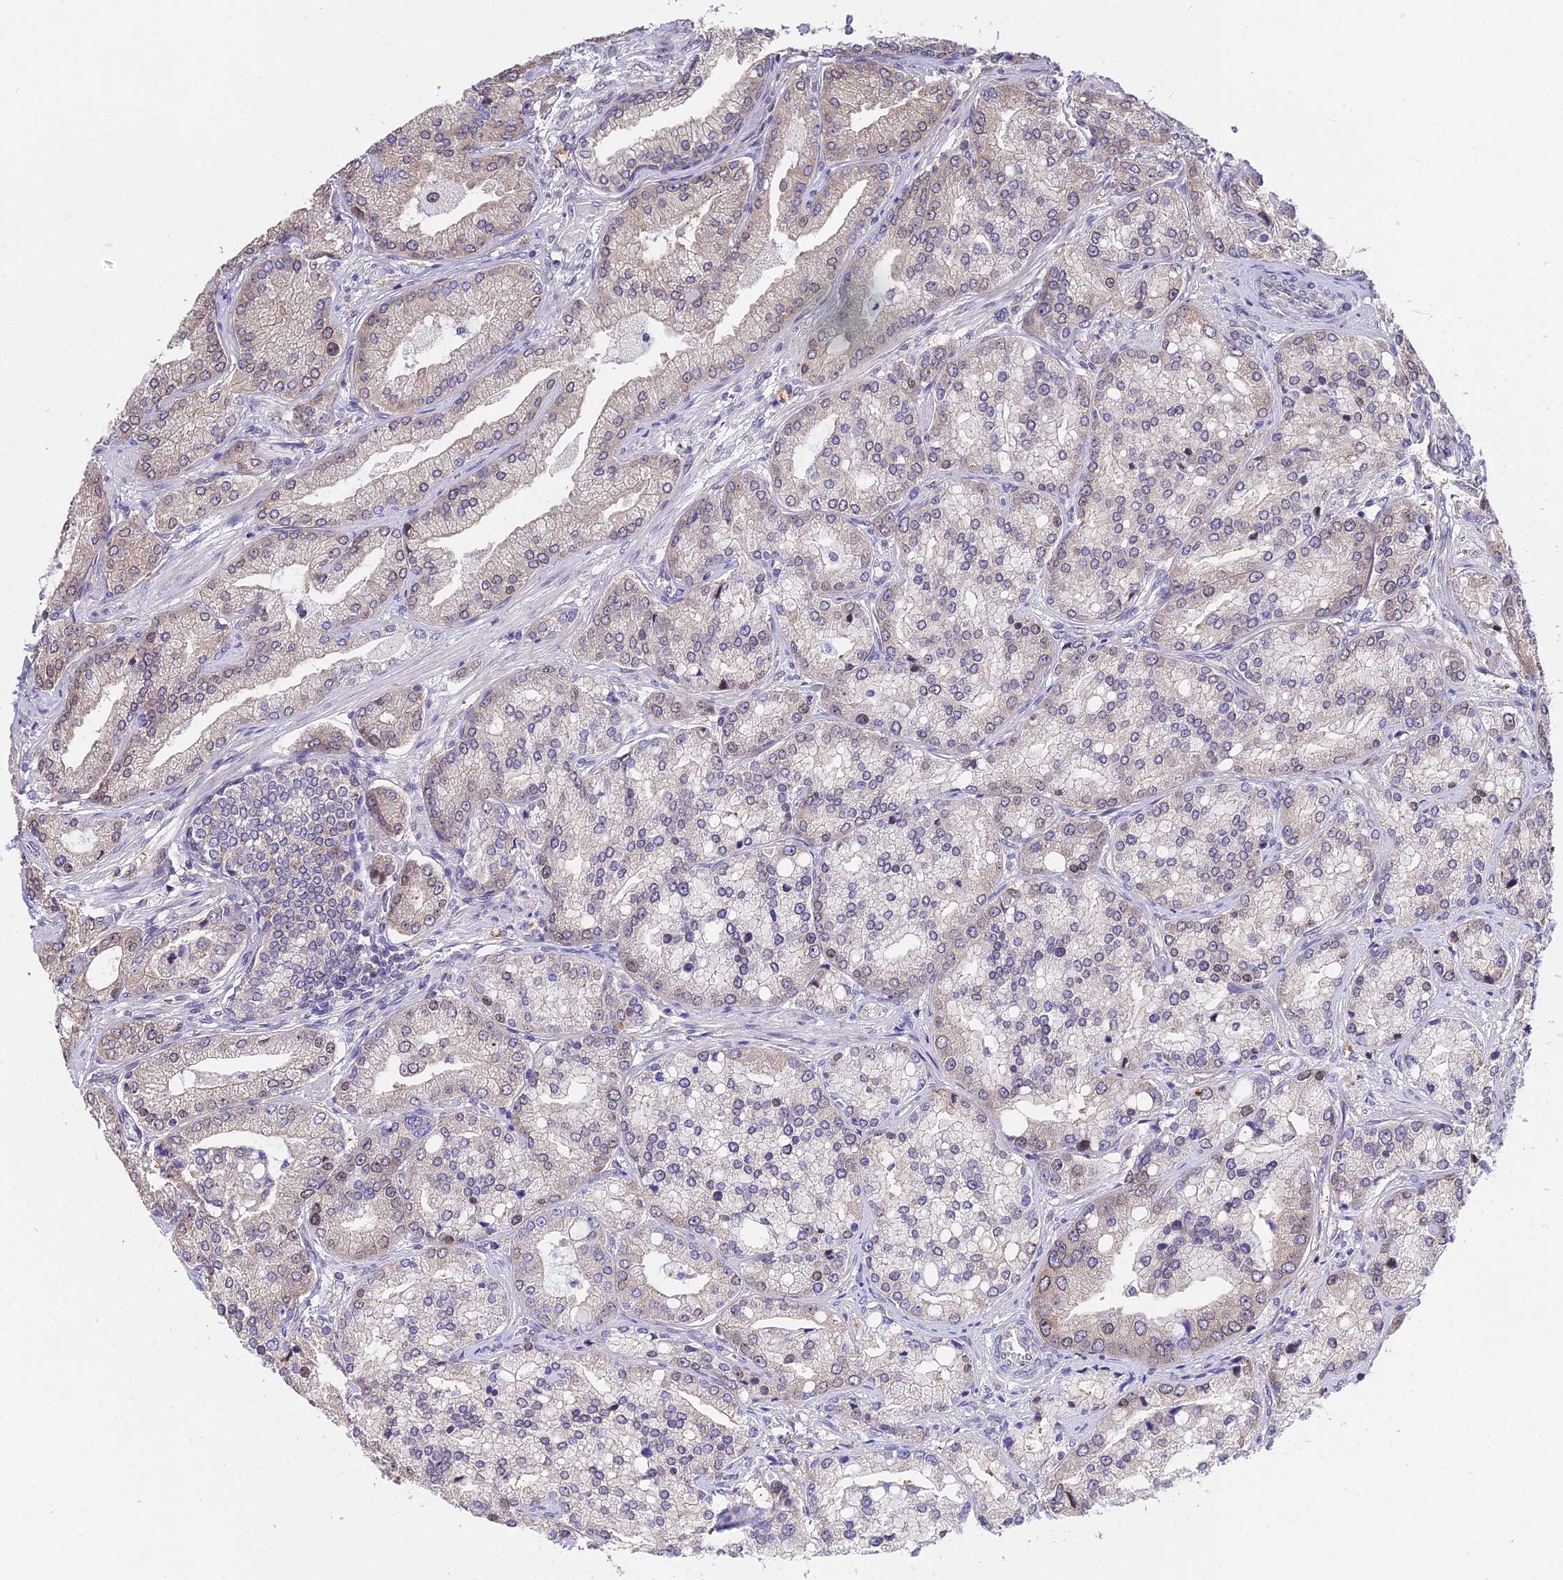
{"staining": {"intensity": "weak", "quantity": "25%-75%", "location": "cytoplasmic/membranous"}, "tissue": "prostate cancer", "cell_type": "Tumor cells", "image_type": "cancer", "snomed": [{"axis": "morphology", "description": "Adenocarcinoma, High grade"}, {"axis": "topography", "description": "Prostate"}], "caption": "High-magnification brightfield microscopy of prostate cancer (adenocarcinoma (high-grade)) stained with DAB (brown) and counterstained with hematoxylin (blue). tumor cells exhibit weak cytoplasmic/membranous staining is identified in about25%-75% of cells.", "gene": "INPP4A", "patient": {"sex": "male", "age": 71}}